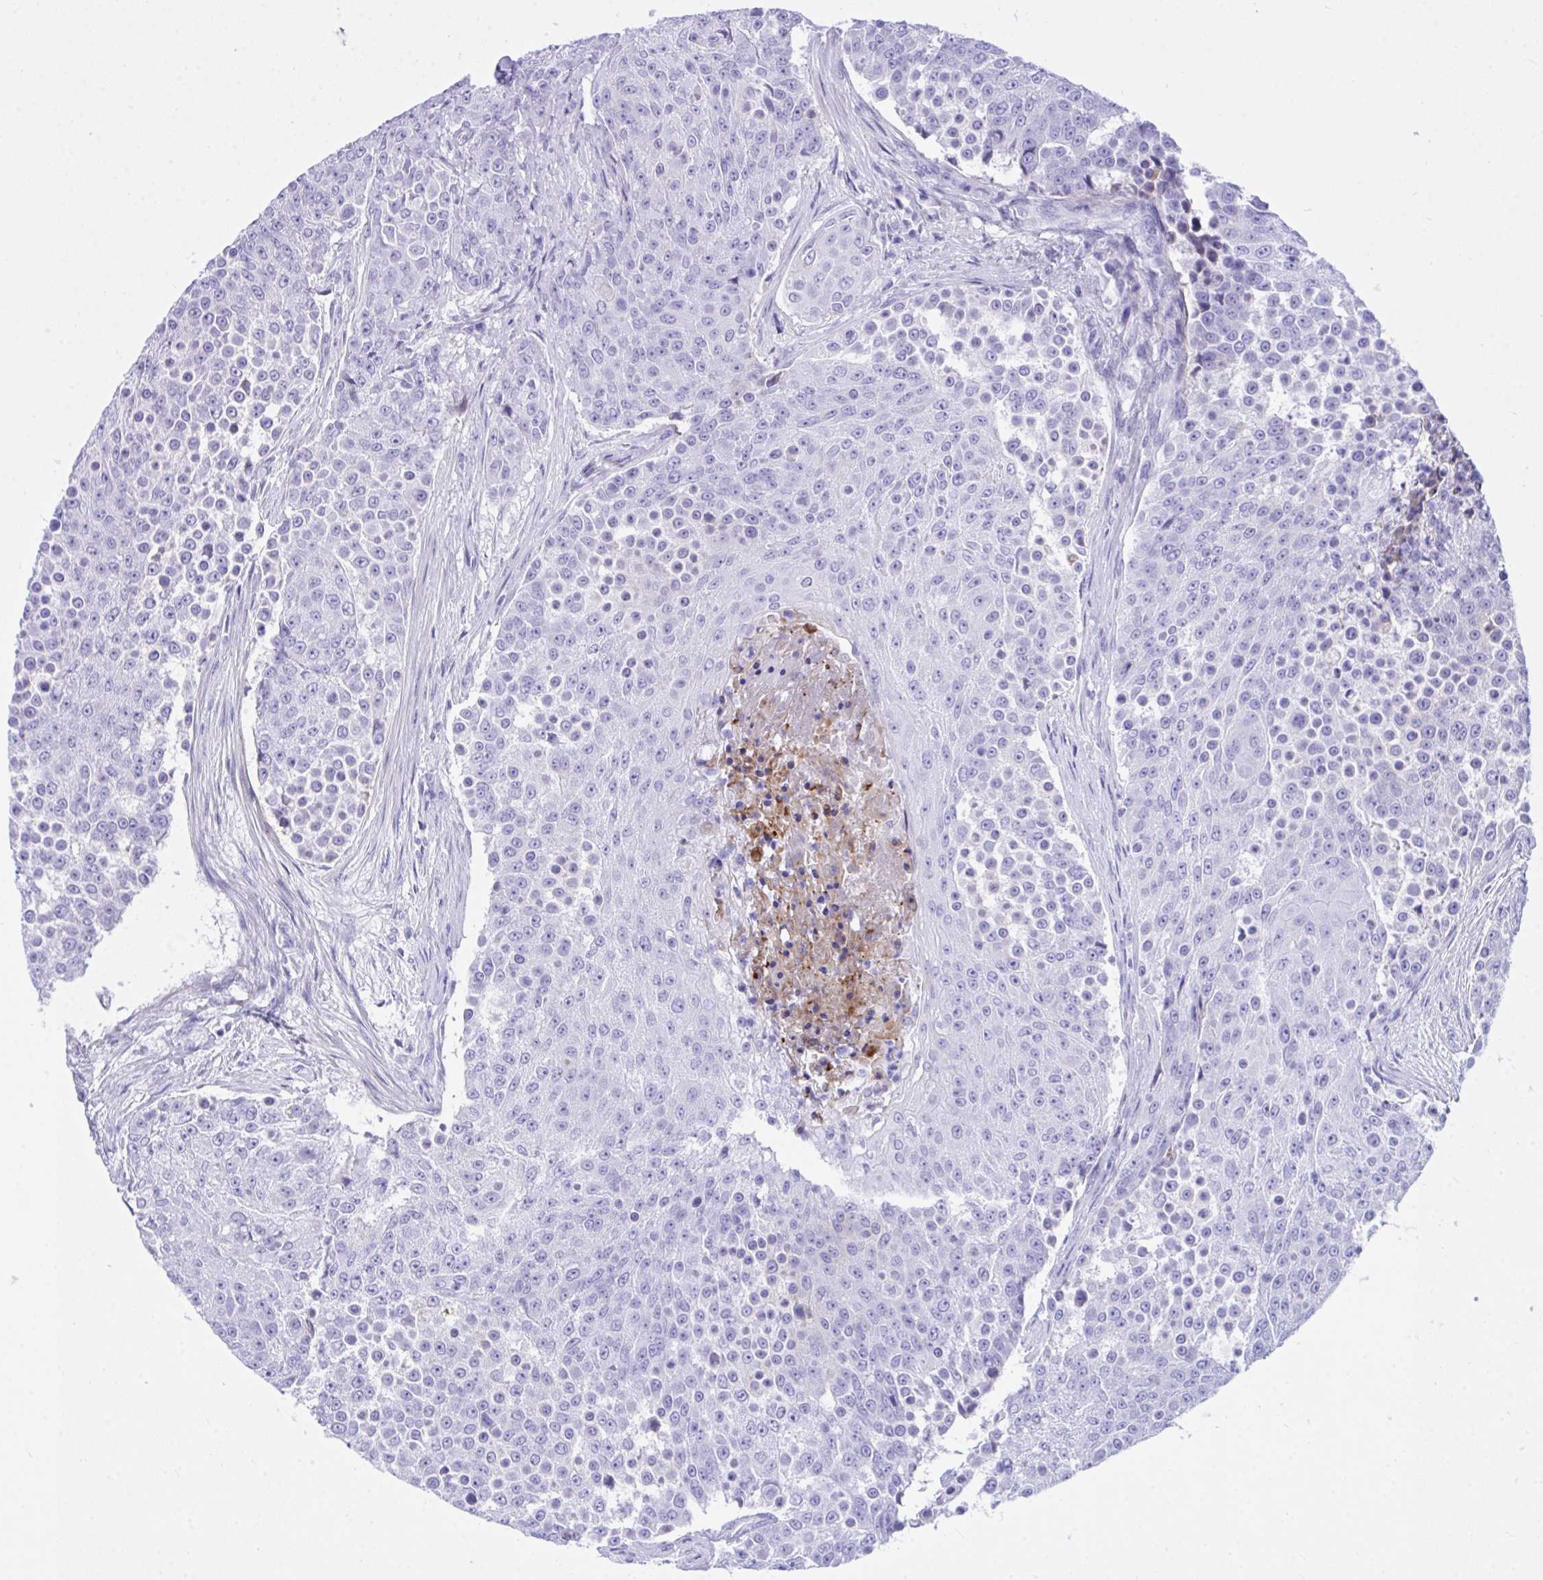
{"staining": {"intensity": "negative", "quantity": "none", "location": "none"}, "tissue": "urothelial cancer", "cell_type": "Tumor cells", "image_type": "cancer", "snomed": [{"axis": "morphology", "description": "Urothelial carcinoma, High grade"}, {"axis": "topography", "description": "Urinary bladder"}], "caption": "Urothelial cancer stained for a protein using immunohistochemistry (IHC) displays no staining tumor cells.", "gene": "BEX5", "patient": {"sex": "female", "age": 63}}